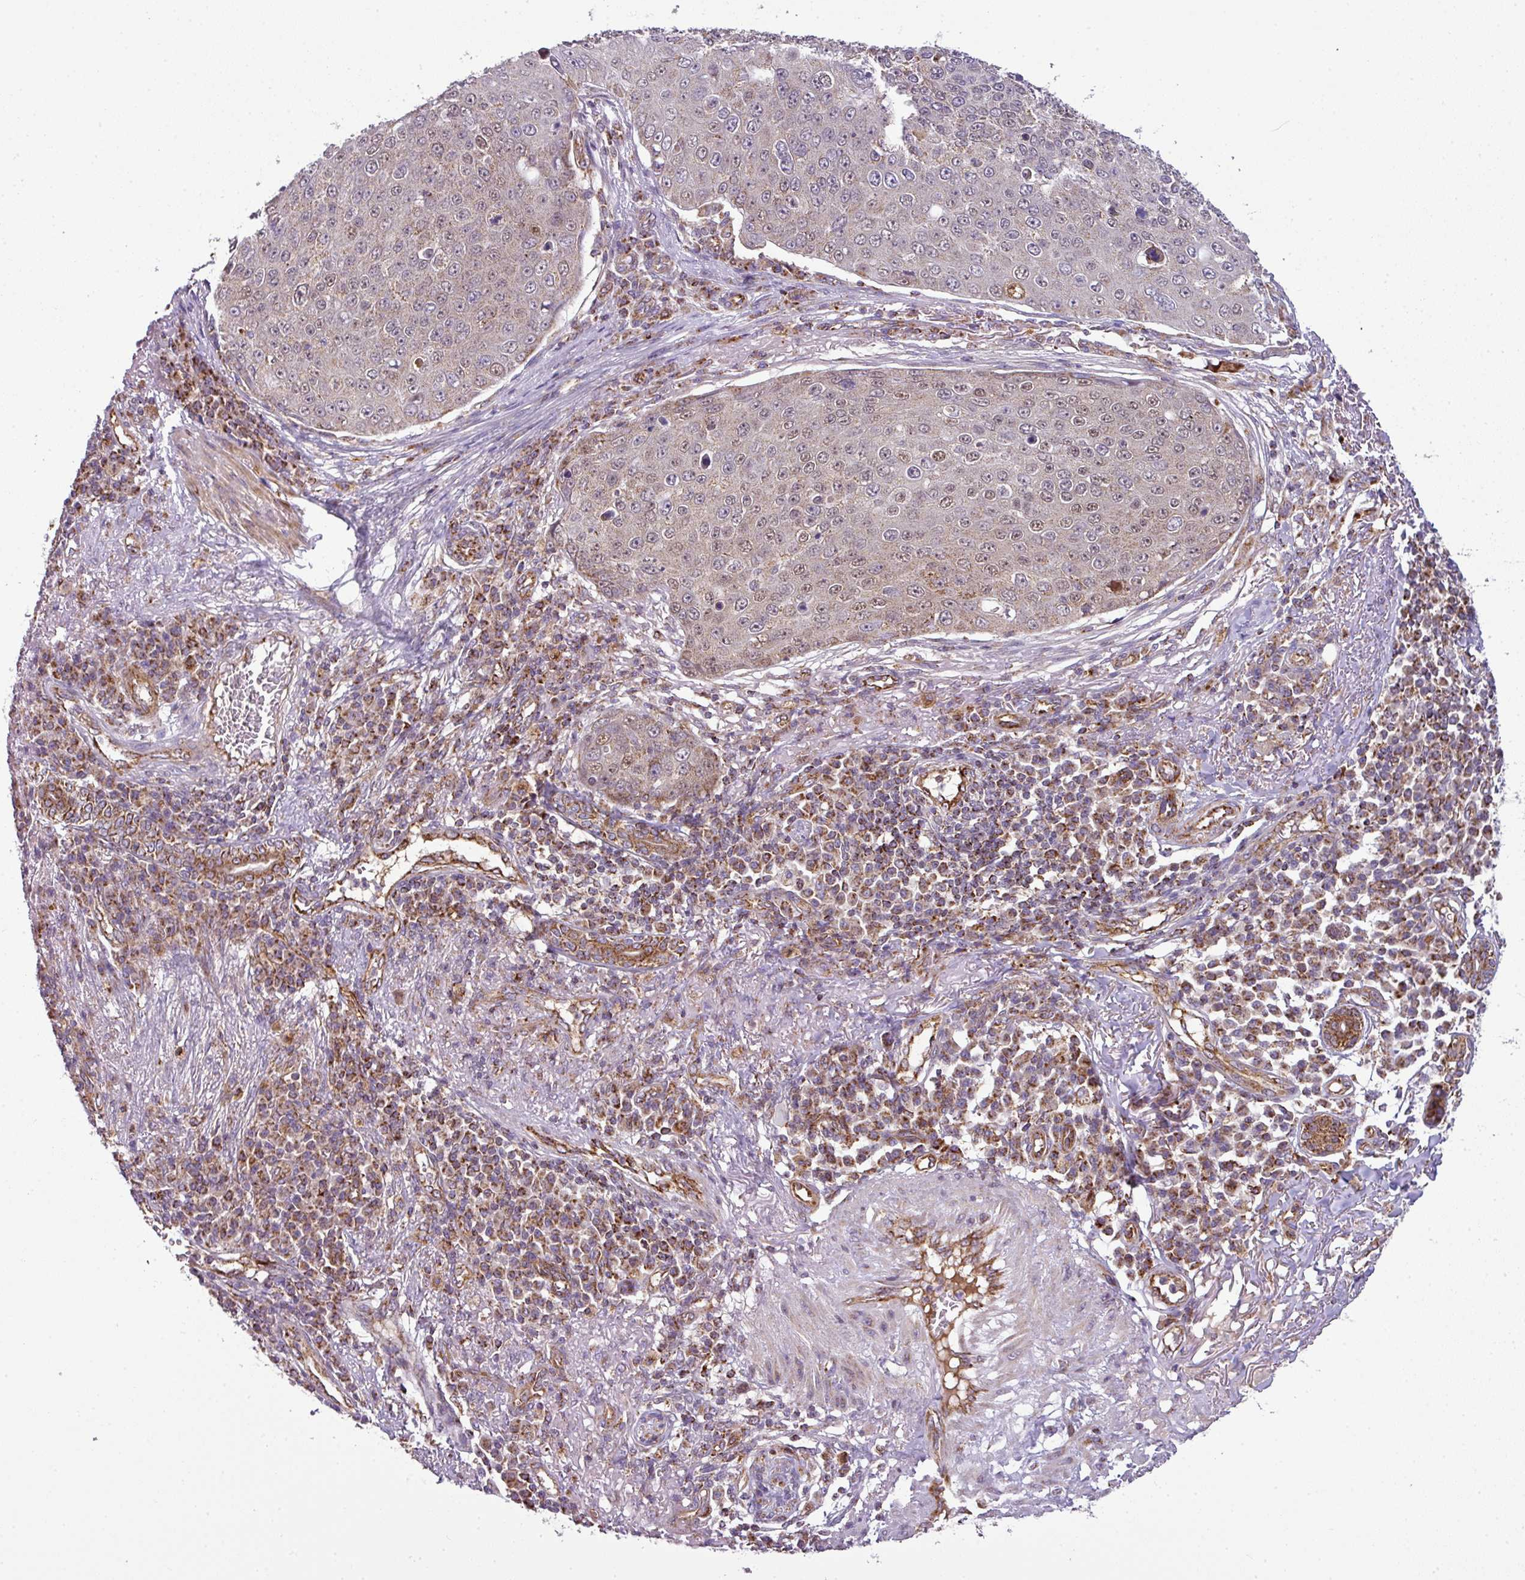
{"staining": {"intensity": "weak", "quantity": "25%-75%", "location": "nuclear"}, "tissue": "skin cancer", "cell_type": "Tumor cells", "image_type": "cancer", "snomed": [{"axis": "morphology", "description": "Squamous cell carcinoma, NOS"}, {"axis": "topography", "description": "Skin"}], "caption": "Skin squamous cell carcinoma stained with DAB (3,3'-diaminobenzidine) immunohistochemistry demonstrates low levels of weak nuclear staining in about 25%-75% of tumor cells.", "gene": "PRELID3B", "patient": {"sex": "male", "age": 71}}